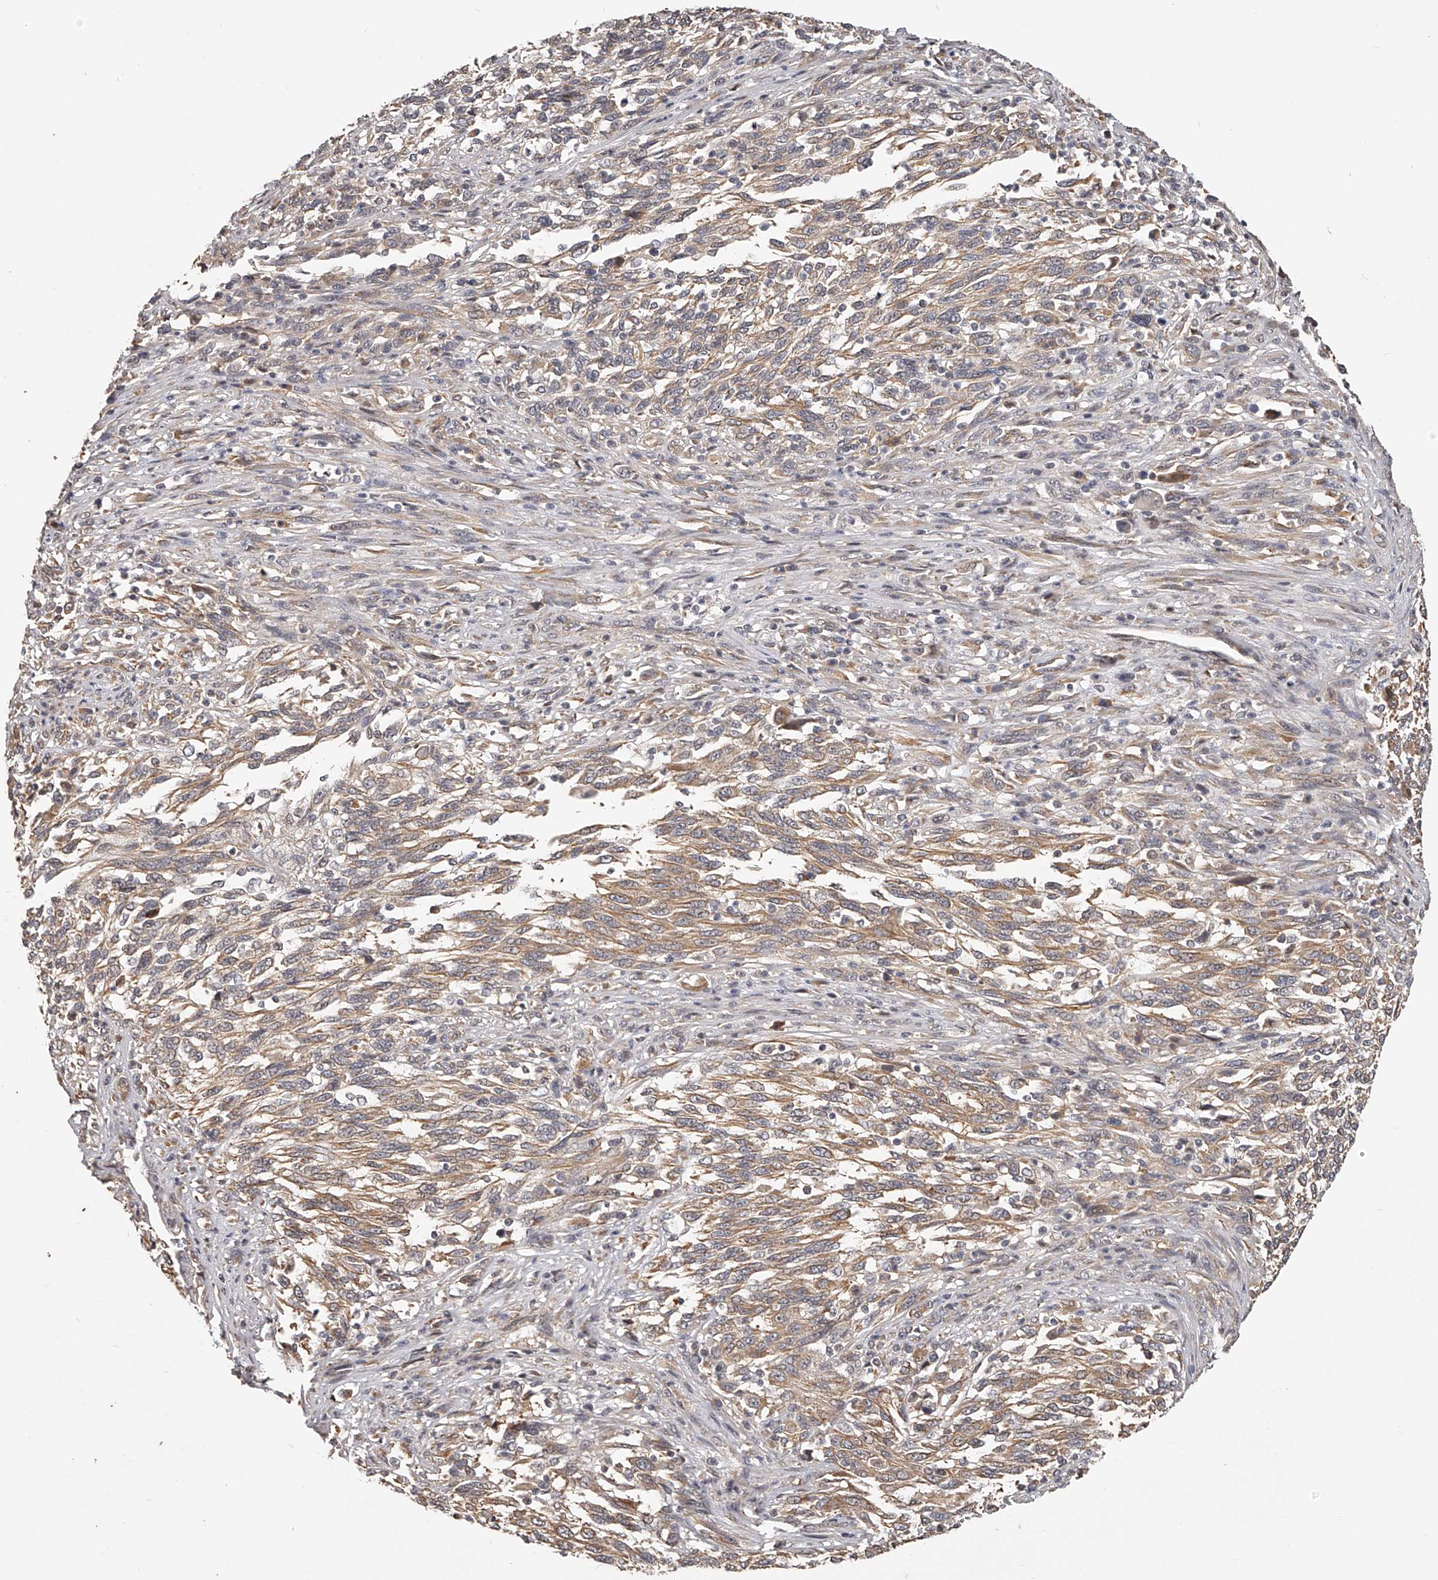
{"staining": {"intensity": "moderate", "quantity": ">75%", "location": "cytoplasmic/membranous"}, "tissue": "melanoma", "cell_type": "Tumor cells", "image_type": "cancer", "snomed": [{"axis": "morphology", "description": "Malignant melanoma, Metastatic site"}, {"axis": "topography", "description": "Lymph node"}], "caption": "Malignant melanoma (metastatic site) stained with a protein marker exhibits moderate staining in tumor cells.", "gene": "ZNF582", "patient": {"sex": "male", "age": 61}}